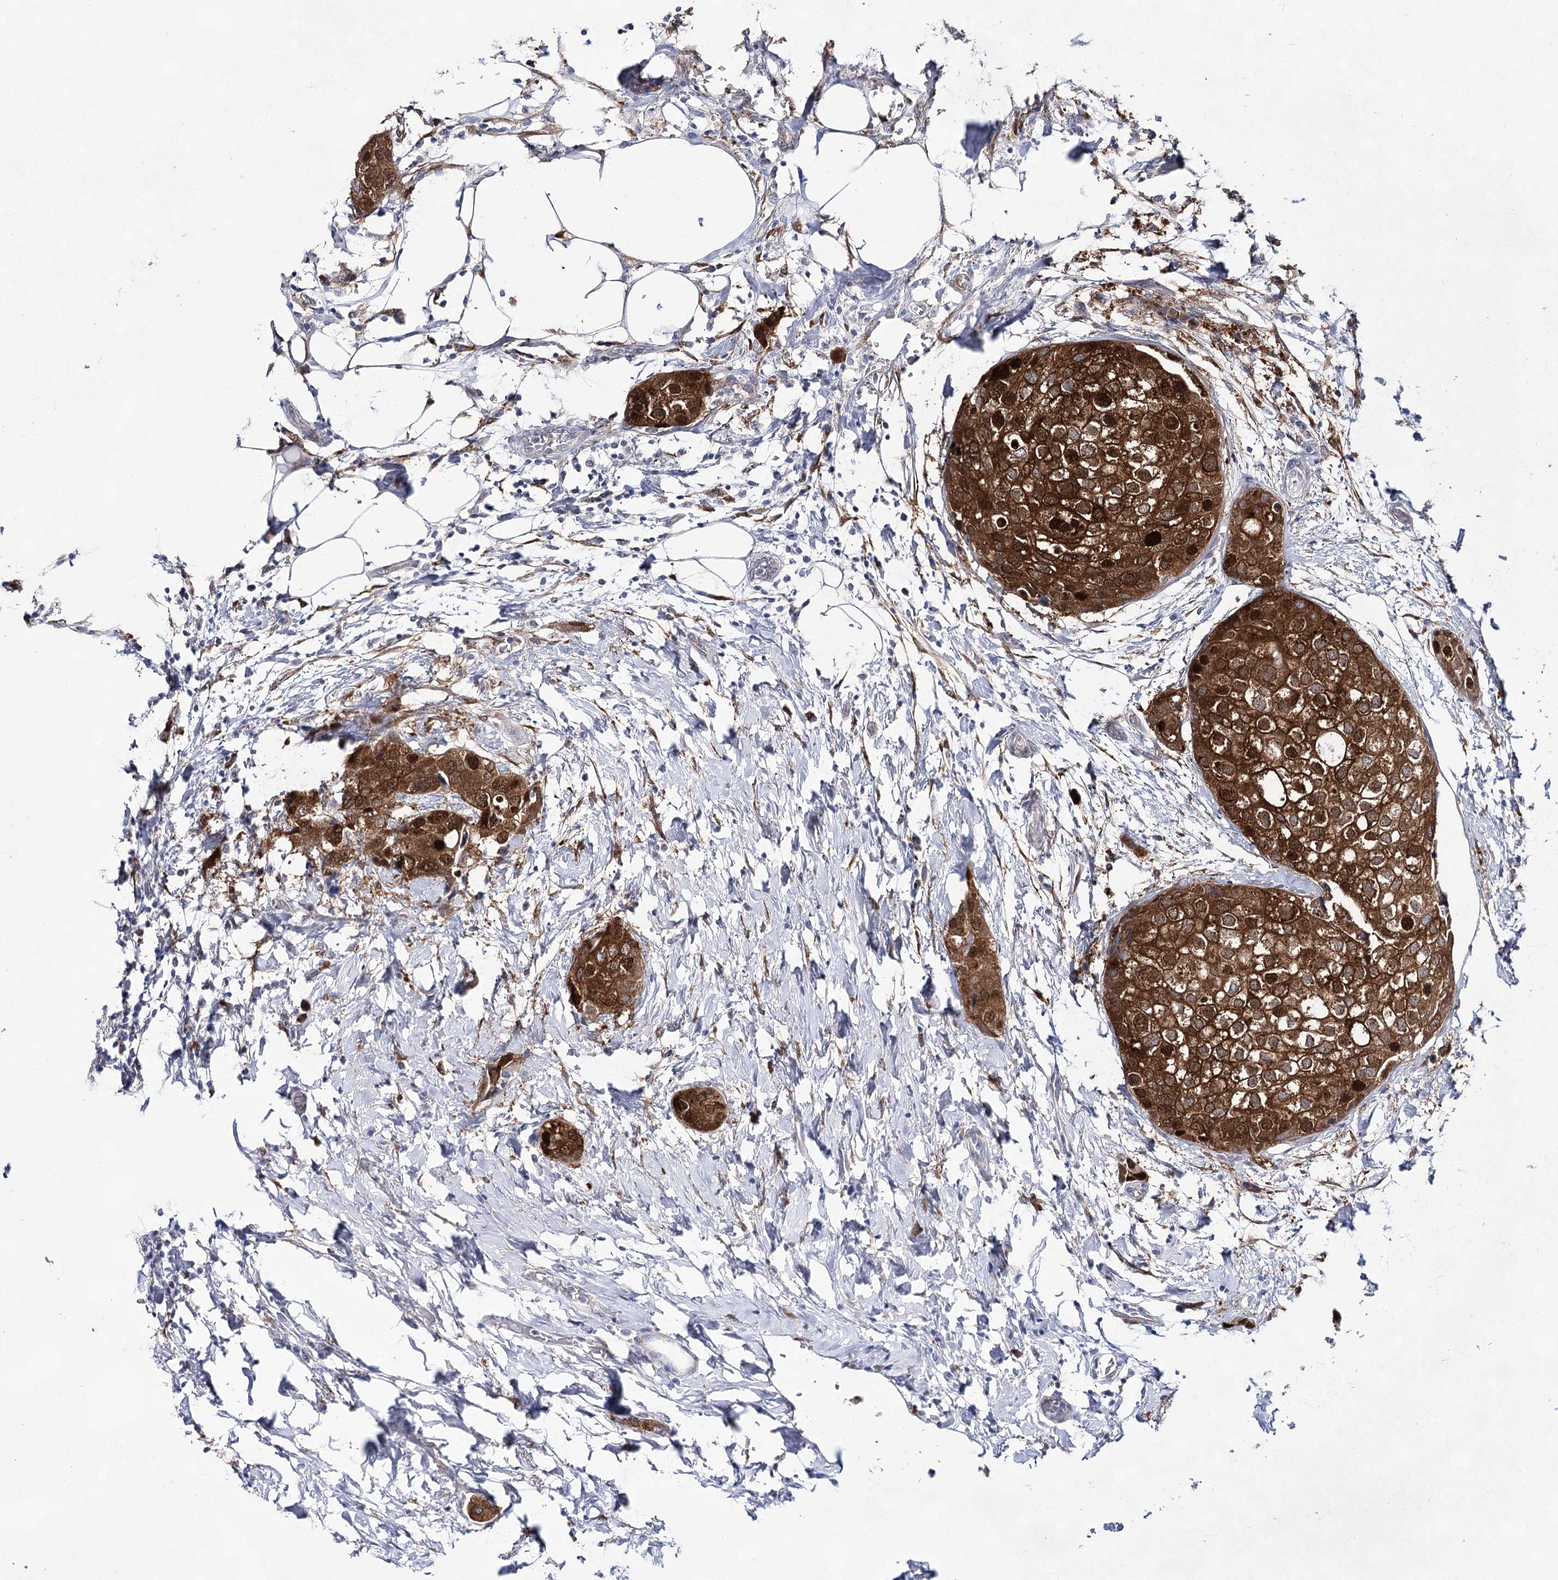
{"staining": {"intensity": "strong", "quantity": ">75%", "location": "cytoplasmic/membranous,nuclear"}, "tissue": "urothelial cancer", "cell_type": "Tumor cells", "image_type": "cancer", "snomed": [{"axis": "morphology", "description": "Urothelial carcinoma, High grade"}, {"axis": "topography", "description": "Urinary bladder"}], "caption": "Human urothelial cancer stained for a protein (brown) displays strong cytoplasmic/membranous and nuclear positive positivity in about >75% of tumor cells.", "gene": "UGDH", "patient": {"sex": "male", "age": 64}}